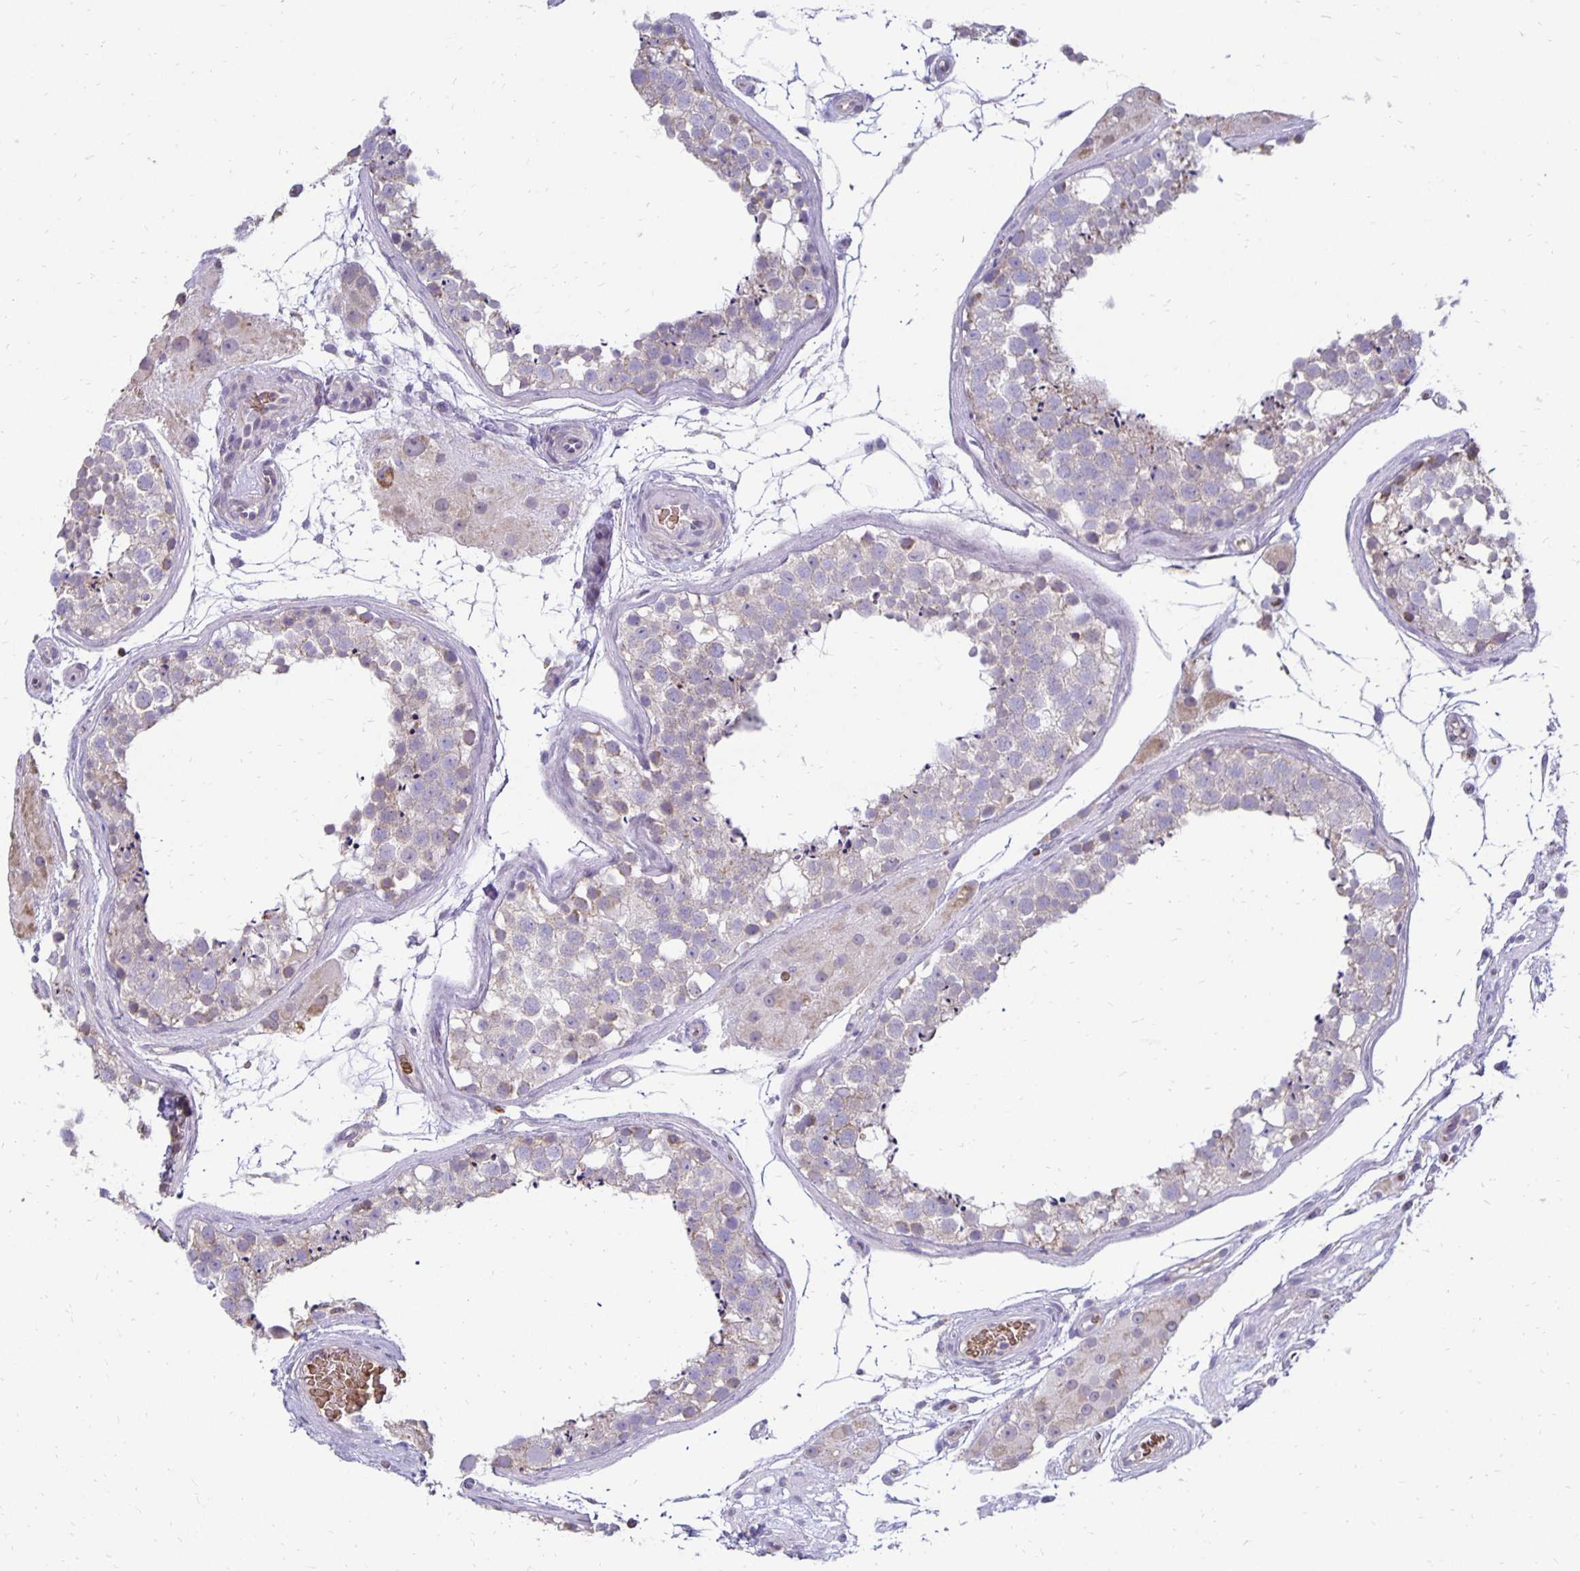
{"staining": {"intensity": "weak", "quantity": "<25%", "location": "cytoplasmic/membranous"}, "tissue": "testis", "cell_type": "Cells in seminiferous ducts", "image_type": "normal", "snomed": [{"axis": "morphology", "description": "Normal tissue, NOS"}, {"axis": "morphology", "description": "Seminoma, NOS"}, {"axis": "topography", "description": "Testis"}], "caption": "DAB (3,3'-diaminobenzidine) immunohistochemical staining of normal human testis reveals no significant staining in cells in seminiferous ducts.", "gene": "FN3K", "patient": {"sex": "male", "age": 65}}